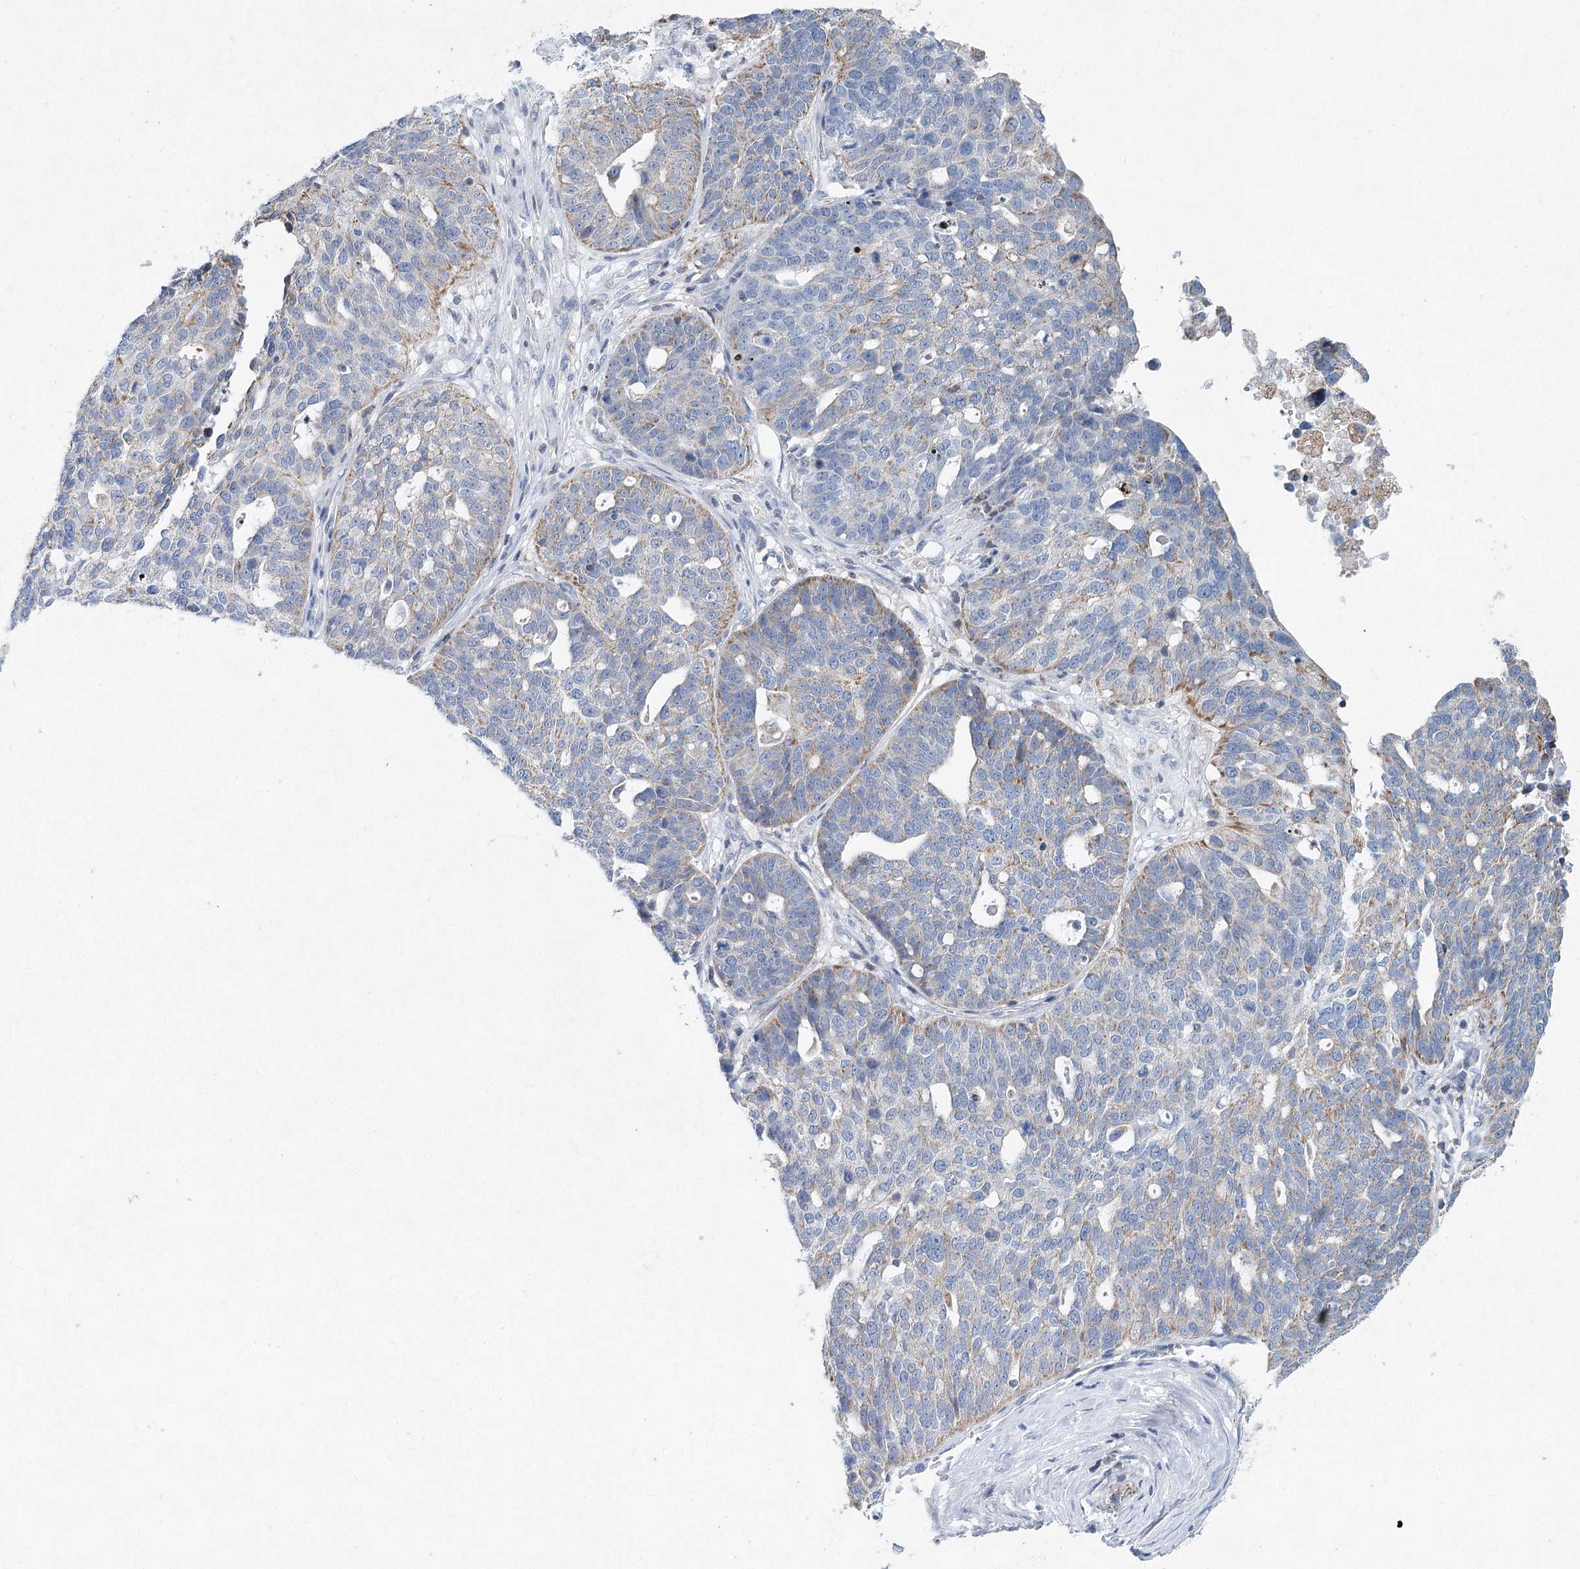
{"staining": {"intensity": "moderate", "quantity": "<25%", "location": "cytoplasmic/membranous"}, "tissue": "ovarian cancer", "cell_type": "Tumor cells", "image_type": "cancer", "snomed": [{"axis": "morphology", "description": "Cystadenocarcinoma, serous, NOS"}, {"axis": "topography", "description": "Ovary"}], "caption": "Brown immunohistochemical staining in human ovarian cancer demonstrates moderate cytoplasmic/membranous positivity in approximately <25% of tumor cells.", "gene": "XPO6", "patient": {"sex": "female", "age": 59}}